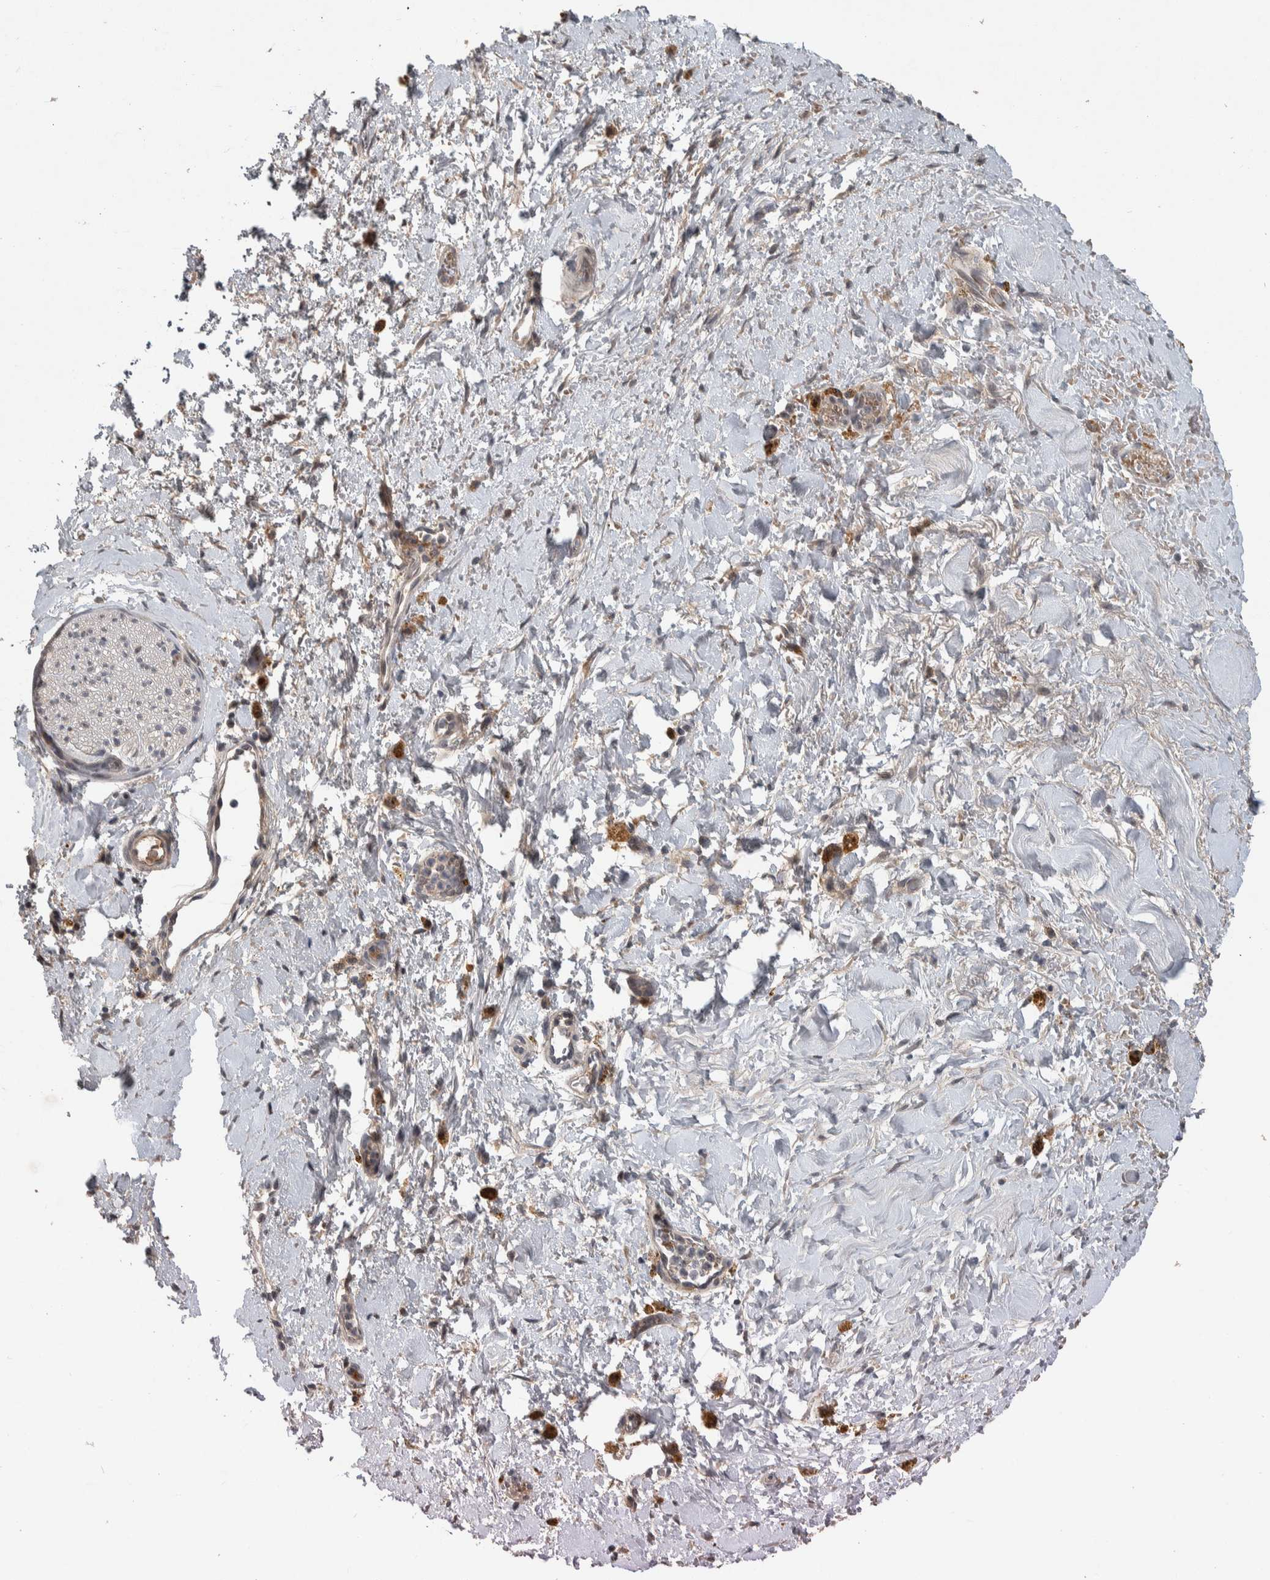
{"staining": {"intensity": "moderate", "quantity": "<25%", "location": "cytoplasmic/membranous"}, "tissue": "adipose tissue", "cell_type": "Adipocytes", "image_type": "normal", "snomed": [{"axis": "morphology", "description": "Normal tissue, NOS"}, {"axis": "topography", "description": "Kidney"}, {"axis": "topography", "description": "Peripheral nerve tissue"}], "caption": "IHC histopathology image of unremarkable adipose tissue stained for a protein (brown), which exhibits low levels of moderate cytoplasmic/membranous staining in about <25% of adipocytes.", "gene": "CHRM3", "patient": {"sex": "male", "age": 7}}